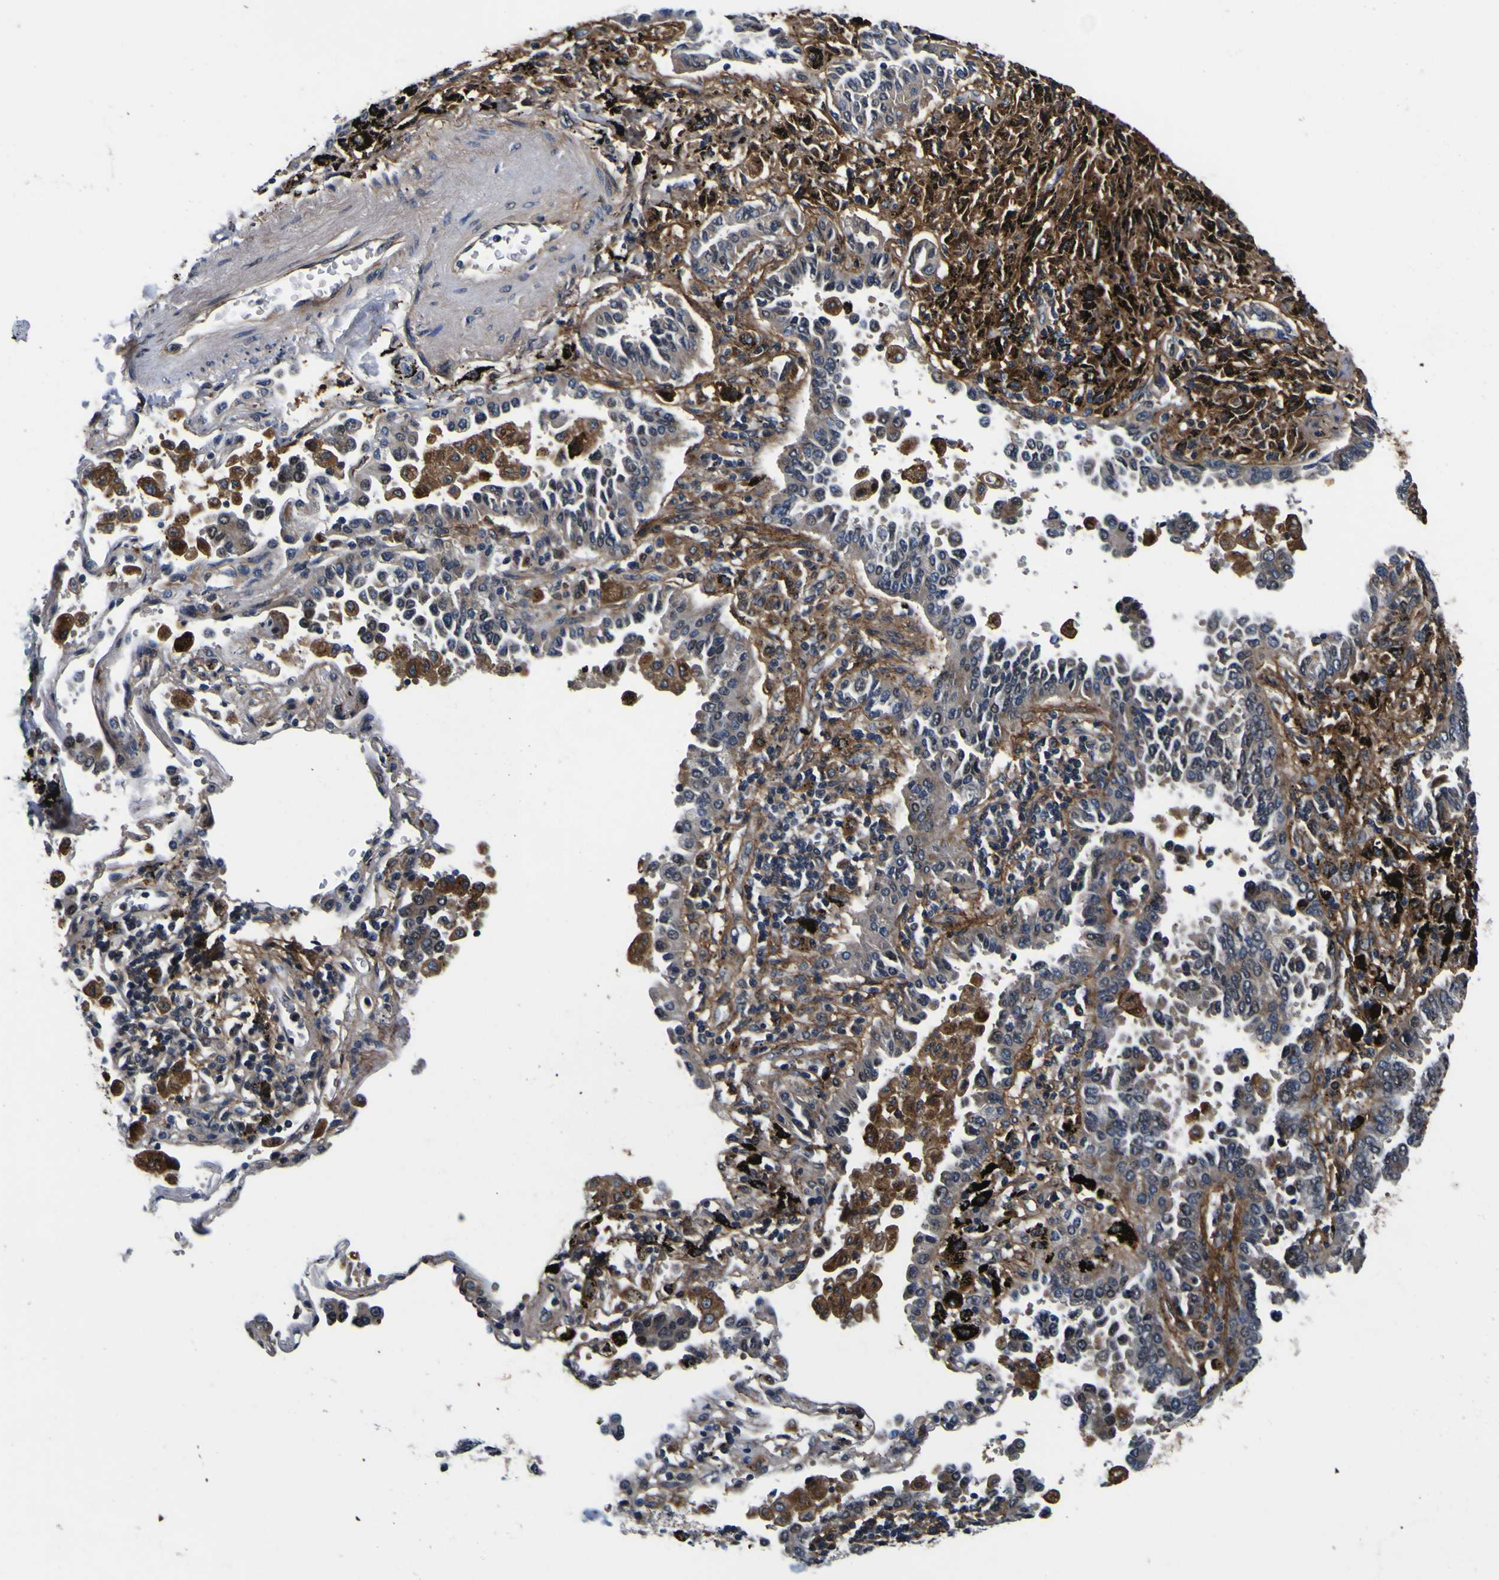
{"staining": {"intensity": "weak", "quantity": "<25%", "location": "cytoplasmic/membranous"}, "tissue": "lung cancer", "cell_type": "Tumor cells", "image_type": "cancer", "snomed": [{"axis": "morphology", "description": "Normal tissue, NOS"}, {"axis": "morphology", "description": "Adenocarcinoma, NOS"}, {"axis": "topography", "description": "Lung"}], "caption": "Lung cancer stained for a protein using immunohistochemistry (IHC) demonstrates no staining tumor cells.", "gene": "POSTN", "patient": {"sex": "male", "age": 59}}